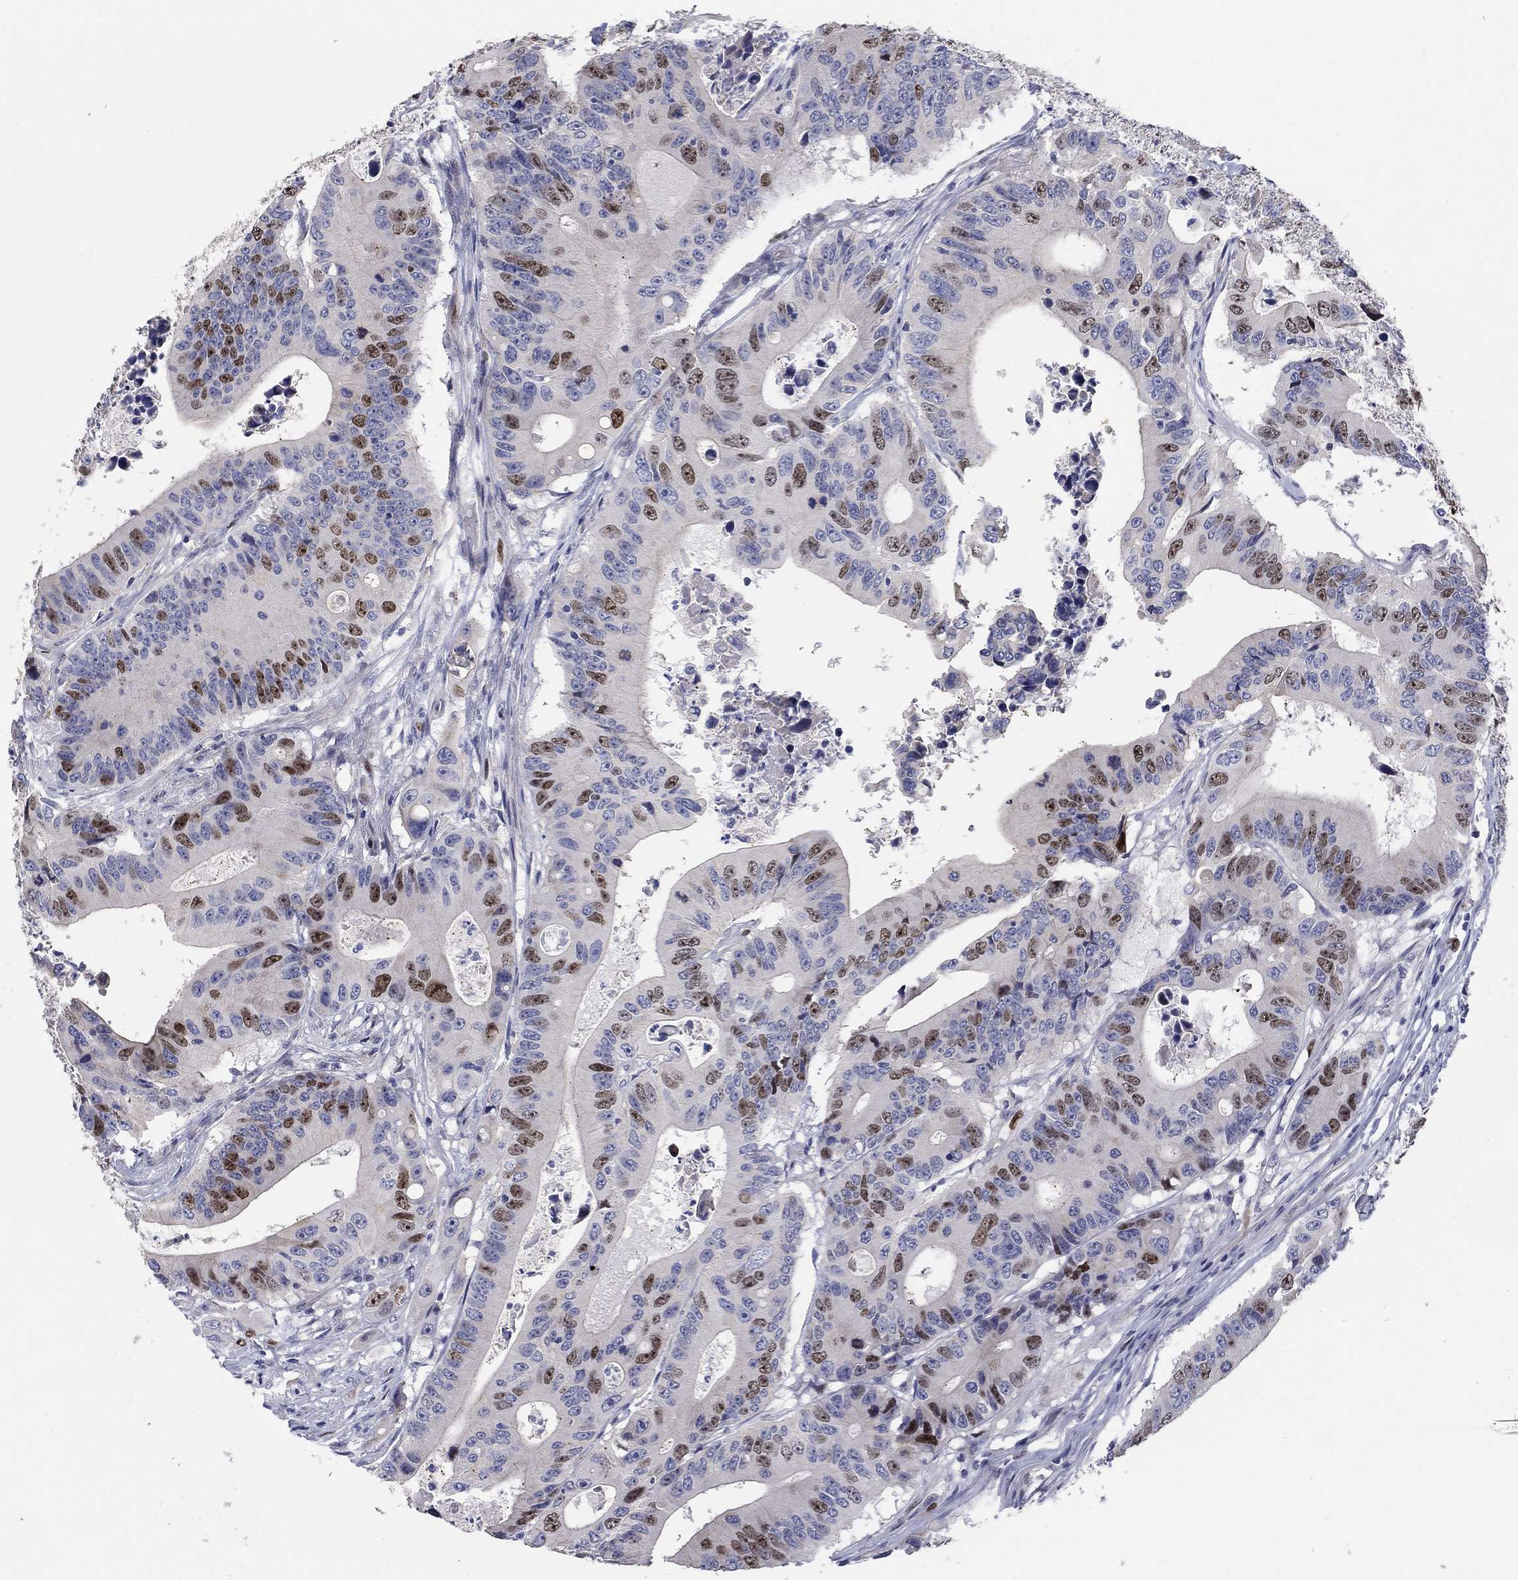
{"staining": {"intensity": "moderate", "quantity": "25%-75%", "location": "nuclear"}, "tissue": "colorectal cancer", "cell_type": "Tumor cells", "image_type": "cancer", "snomed": [{"axis": "morphology", "description": "Adenocarcinoma, NOS"}, {"axis": "topography", "description": "Colon"}], "caption": "Protein expression analysis of colorectal adenocarcinoma reveals moderate nuclear expression in about 25%-75% of tumor cells. The staining is performed using DAB brown chromogen to label protein expression. The nuclei are counter-stained blue using hematoxylin.", "gene": "PRC1", "patient": {"sex": "female", "age": 90}}